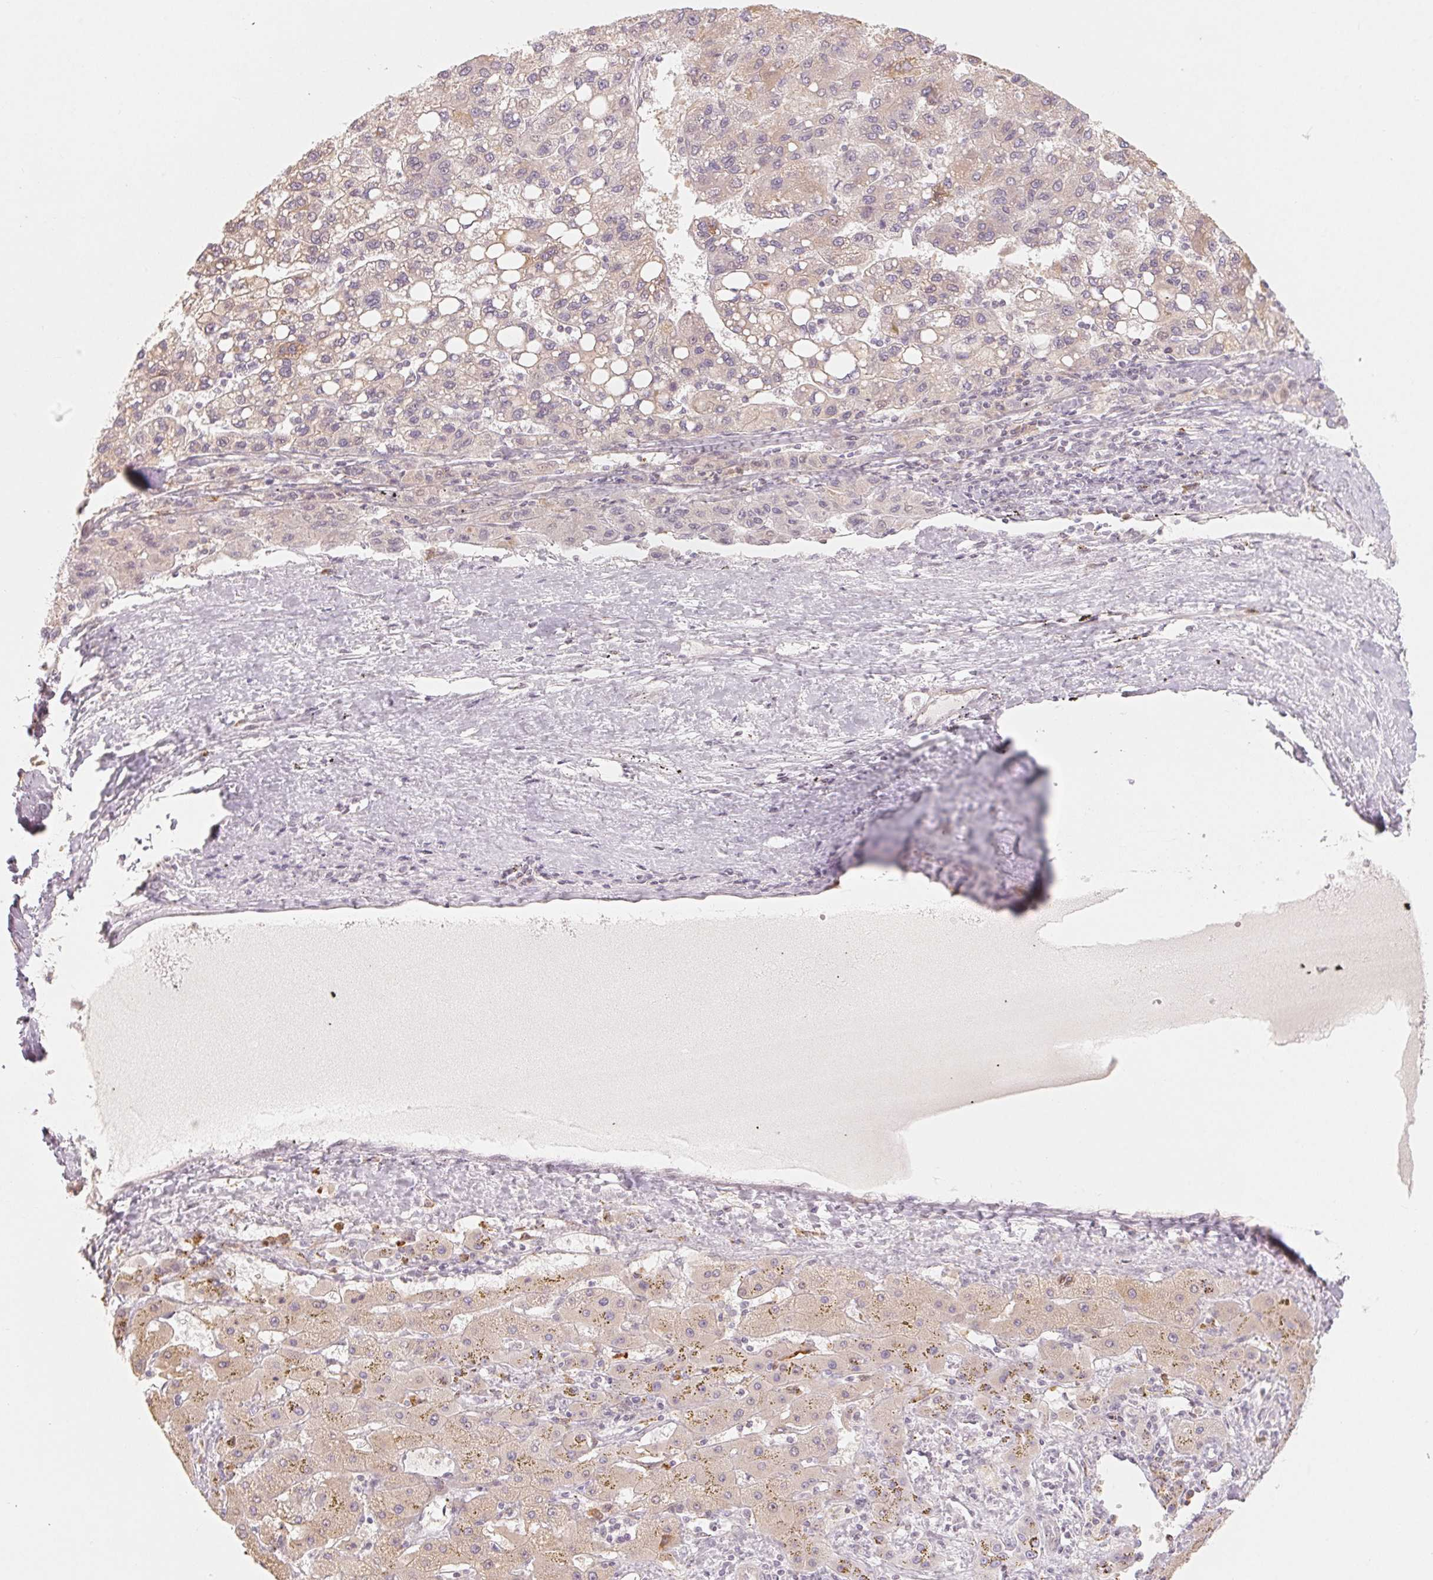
{"staining": {"intensity": "negative", "quantity": "none", "location": "none"}, "tissue": "liver cancer", "cell_type": "Tumor cells", "image_type": "cancer", "snomed": [{"axis": "morphology", "description": "Carcinoma, Hepatocellular, NOS"}, {"axis": "topography", "description": "Liver"}], "caption": "This is a micrograph of IHC staining of liver hepatocellular carcinoma, which shows no expression in tumor cells.", "gene": "DENND2C", "patient": {"sex": "female", "age": 82}}